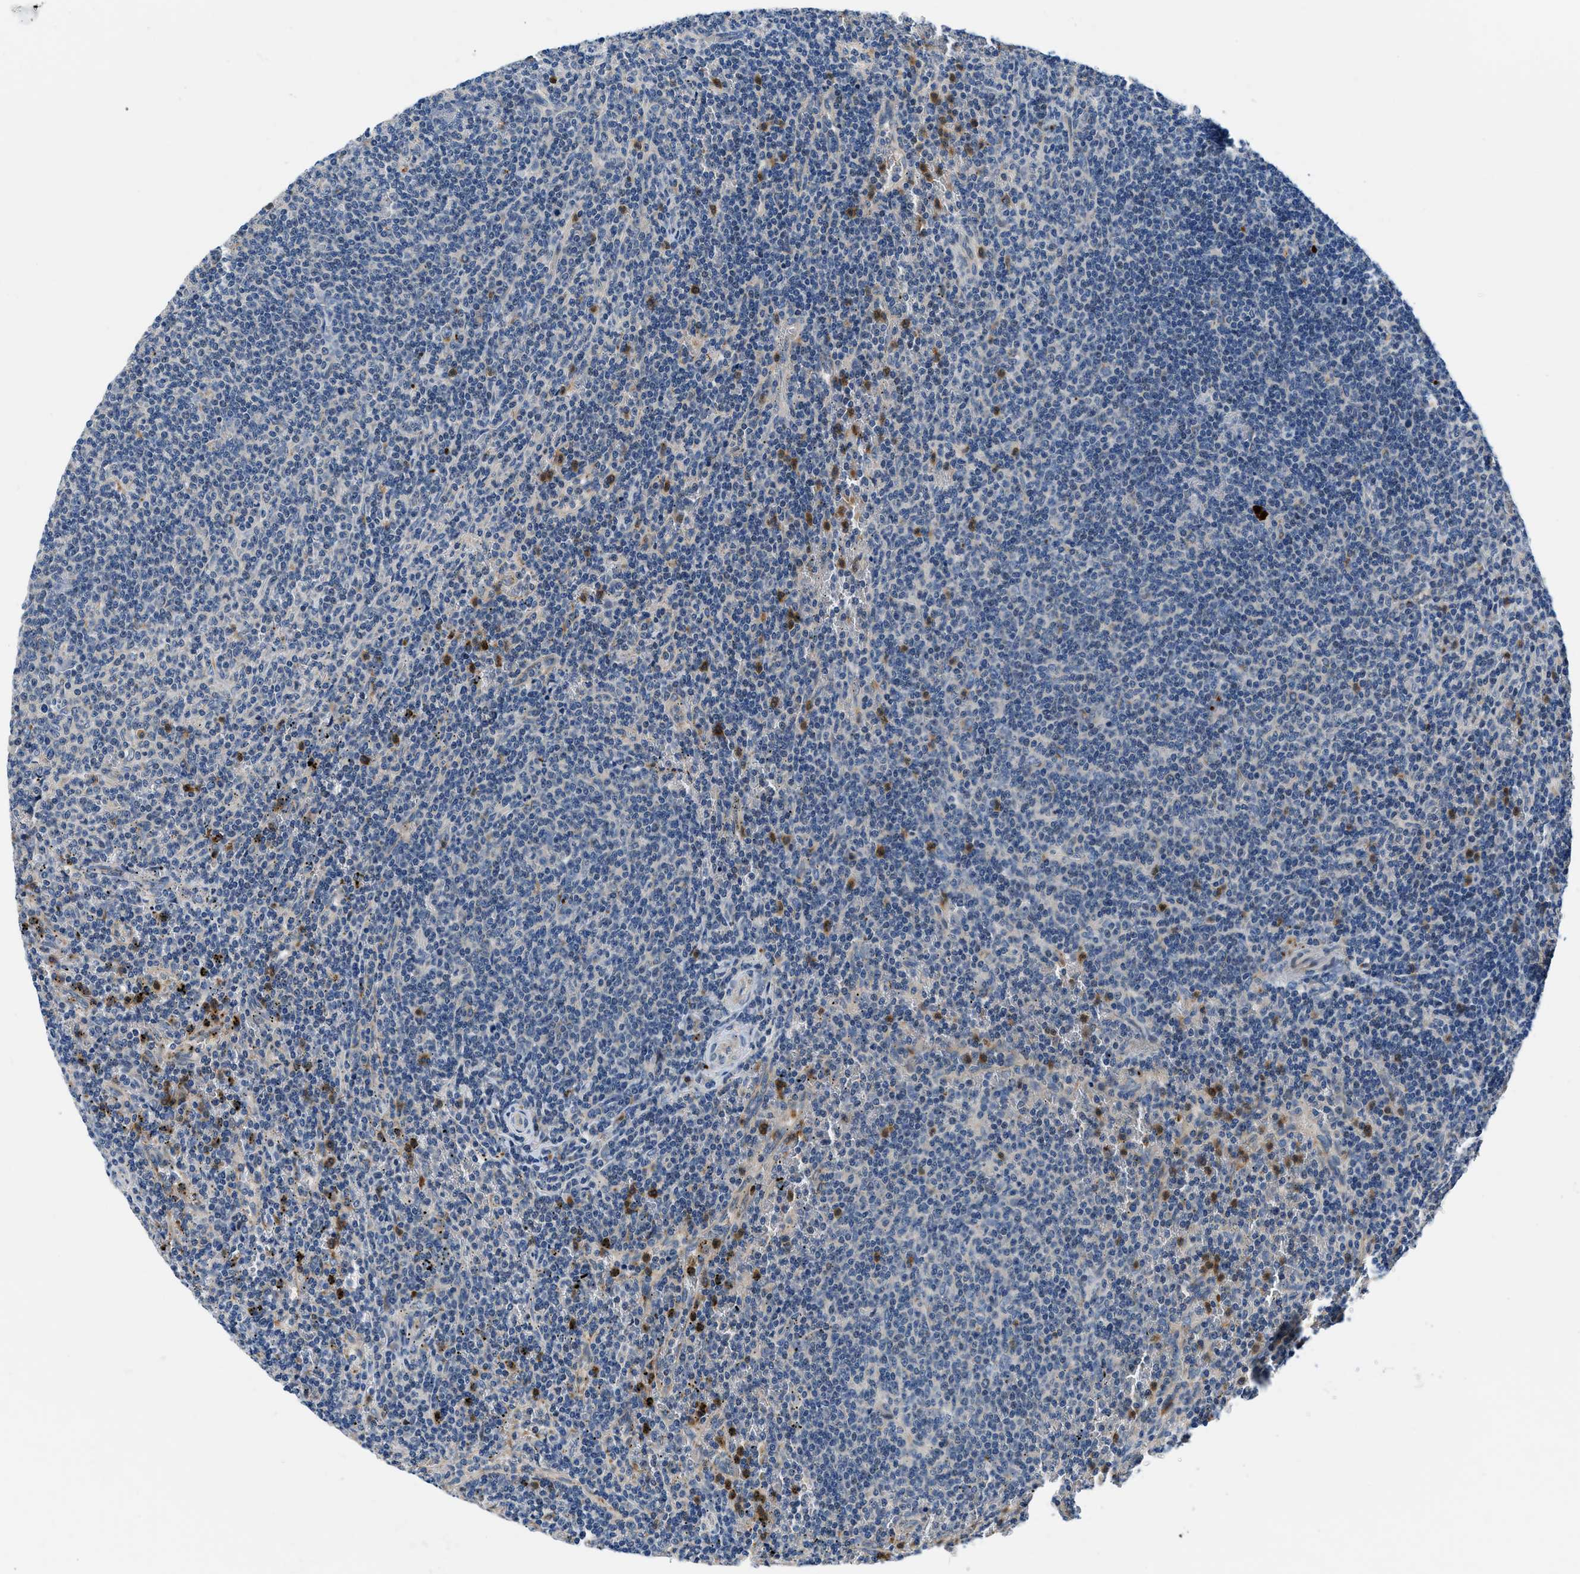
{"staining": {"intensity": "negative", "quantity": "none", "location": "none"}, "tissue": "lymphoma", "cell_type": "Tumor cells", "image_type": "cancer", "snomed": [{"axis": "morphology", "description": "Malignant lymphoma, non-Hodgkin's type, Low grade"}, {"axis": "topography", "description": "Spleen"}], "caption": "An immunohistochemistry micrograph of malignant lymphoma, non-Hodgkin's type (low-grade) is shown. There is no staining in tumor cells of malignant lymphoma, non-Hodgkin's type (low-grade).", "gene": "ADGRE3", "patient": {"sex": "female", "age": 50}}